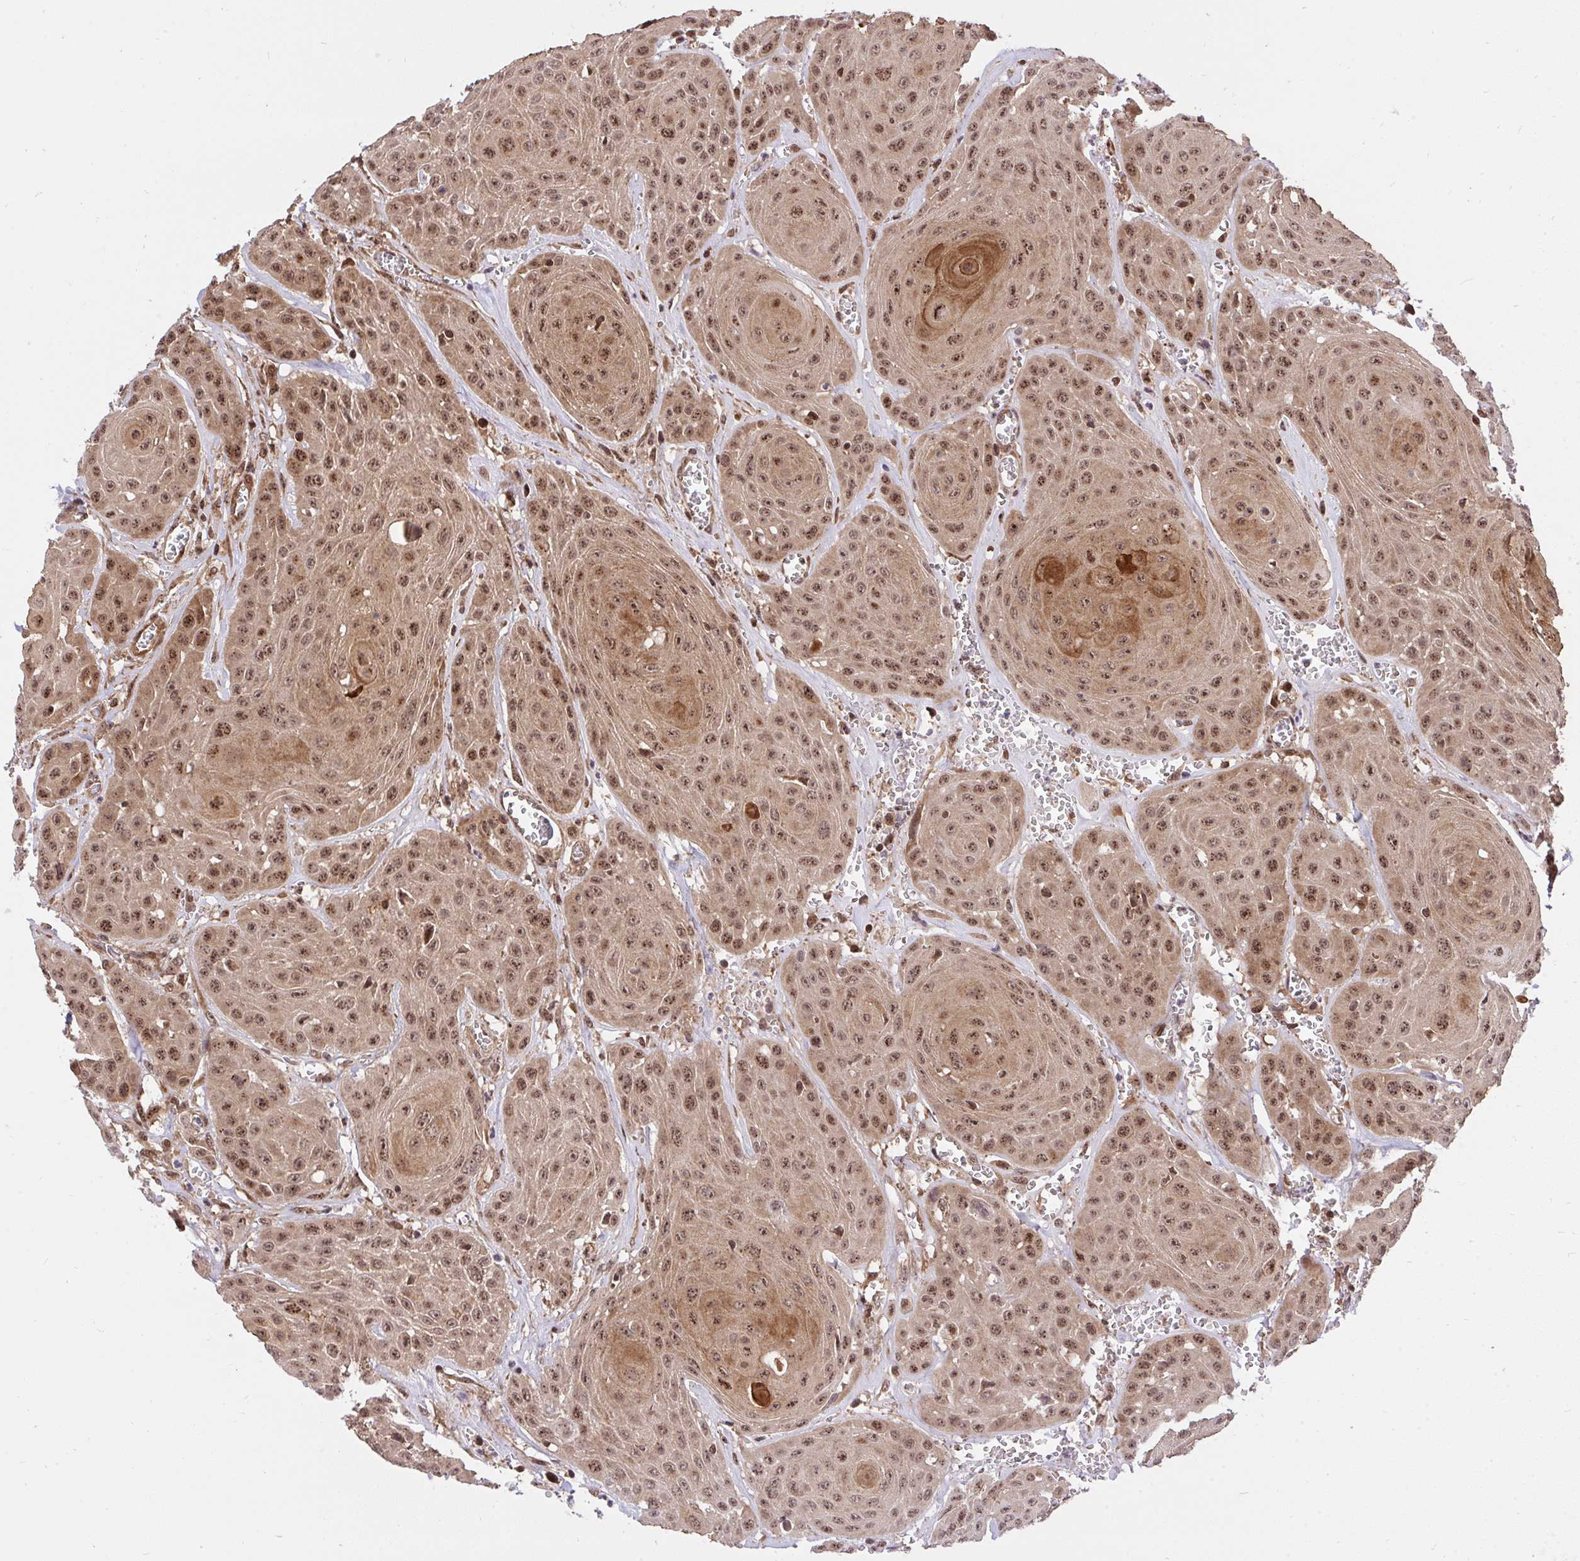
{"staining": {"intensity": "moderate", "quantity": ">75%", "location": "cytoplasmic/membranous,nuclear"}, "tissue": "head and neck cancer", "cell_type": "Tumor cells", "image_type": "cancer", "snomed": [{"axis": "morphology", "description": "Squamous cell carcinoma, NOS"}, {"axis": "topography", "description": "Oral tissue"}, {"axis": "topography", "description": "Head-Neck"}], "caption": "Protein expression by immunohistochemistry (IHC) demonstrates moderate cytoplasmic/membranous and nuclear expression in about >75% of tumor cells in head and neck cancer (squamous cell carcinoma). The staining was performed using DAB to visualize the protein expression in brown, while the nuclei were stained in blue with hematoxylin (Magnification: 20x).", "gene": "ERI1", "patient": {"sex": "male", "age": 81}}